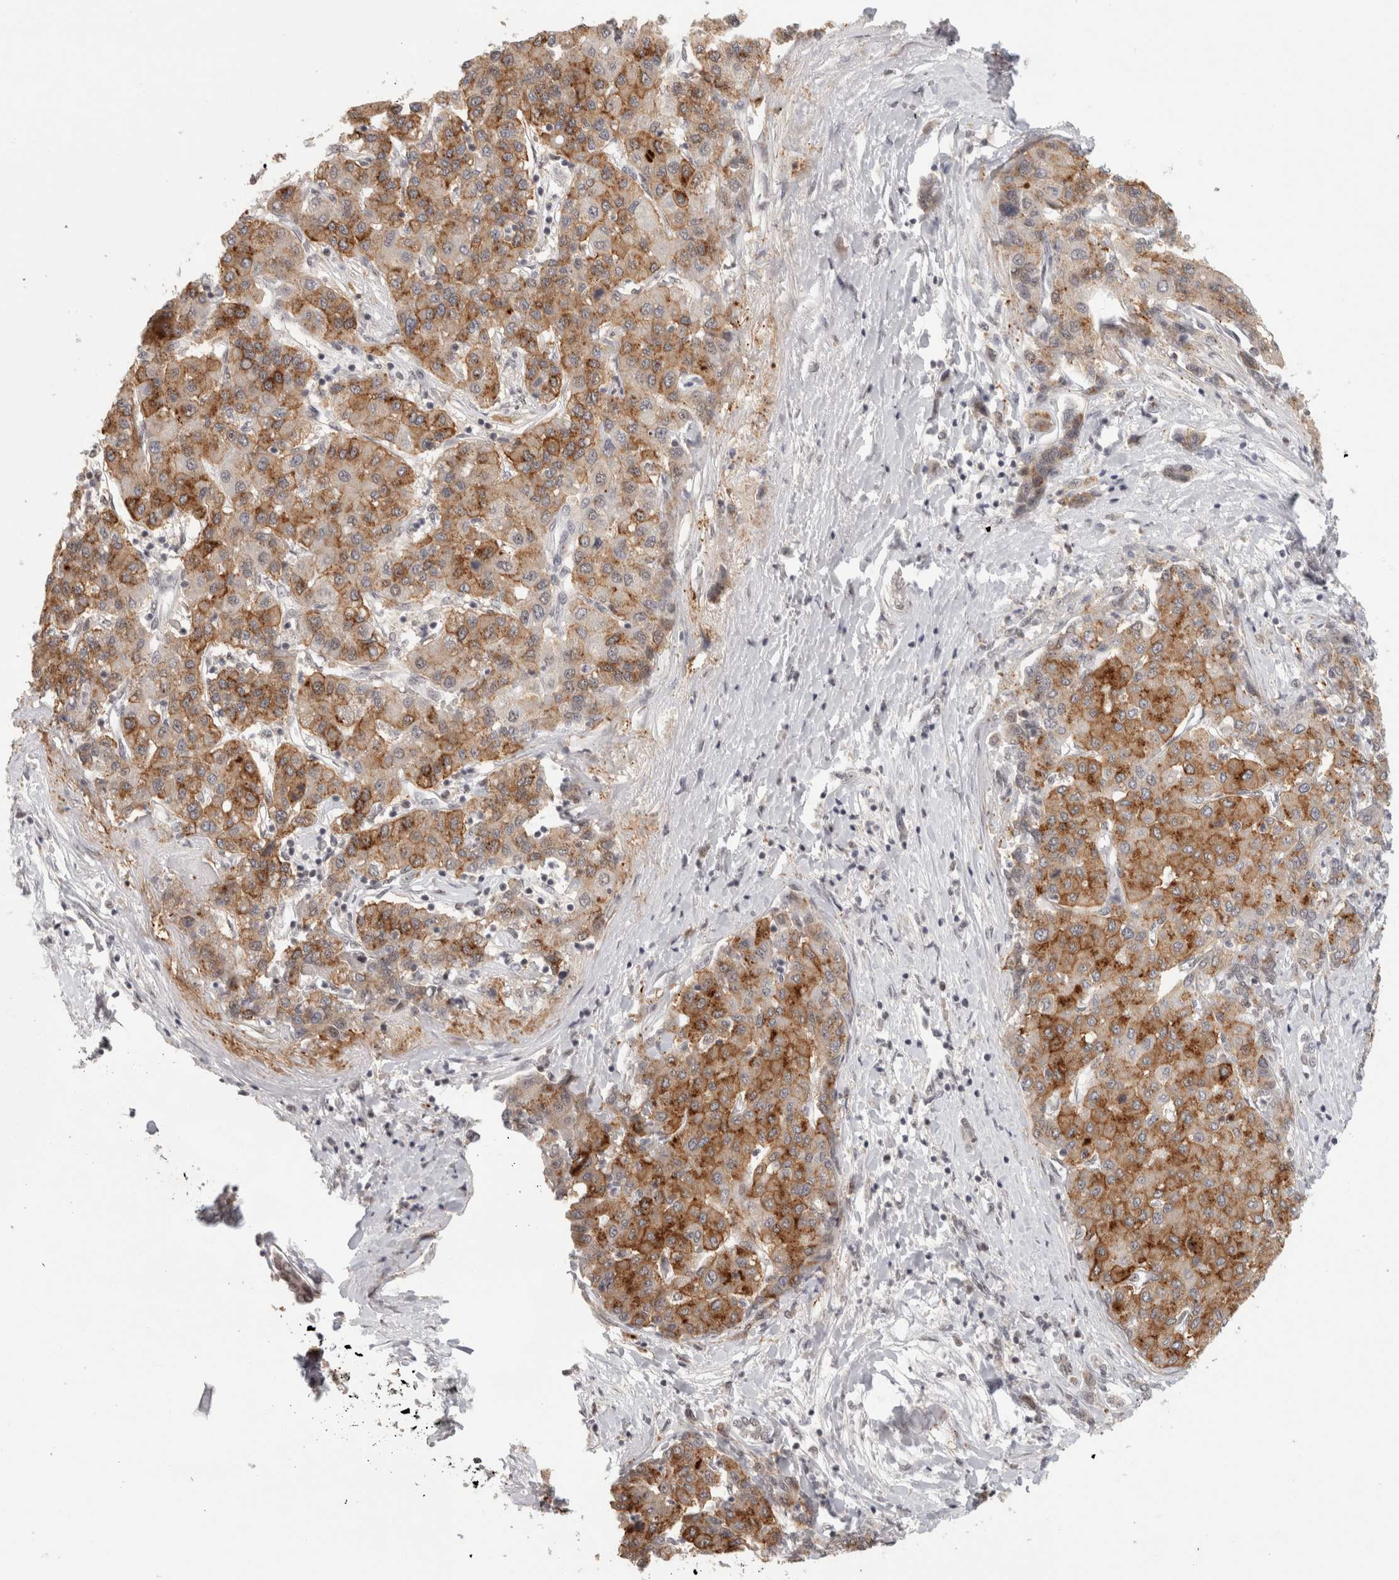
{"staining": {"intensity": "moderate", "quantity": ">75%", "location": "cytoplasmic/membranous"}, "tissue": "liver cancer", "cell_type": "Tumor cells", "image_type": "cancer", "snomed": [{"axis": "morphology", "description": "Carcinoma, Hepatocellular, NOS"}, {"axis": "topography", "description": "Liver"}], "caption": "Liver cancer (hepatocellular carcinoma) was stained to show a protein in brown. There is medium levels of moderate cytoplasmic/membranous expression in approximately >75% of tumor cells.", "gene": "ZNF830", "patient": {"sex": "male", "age": 65}}